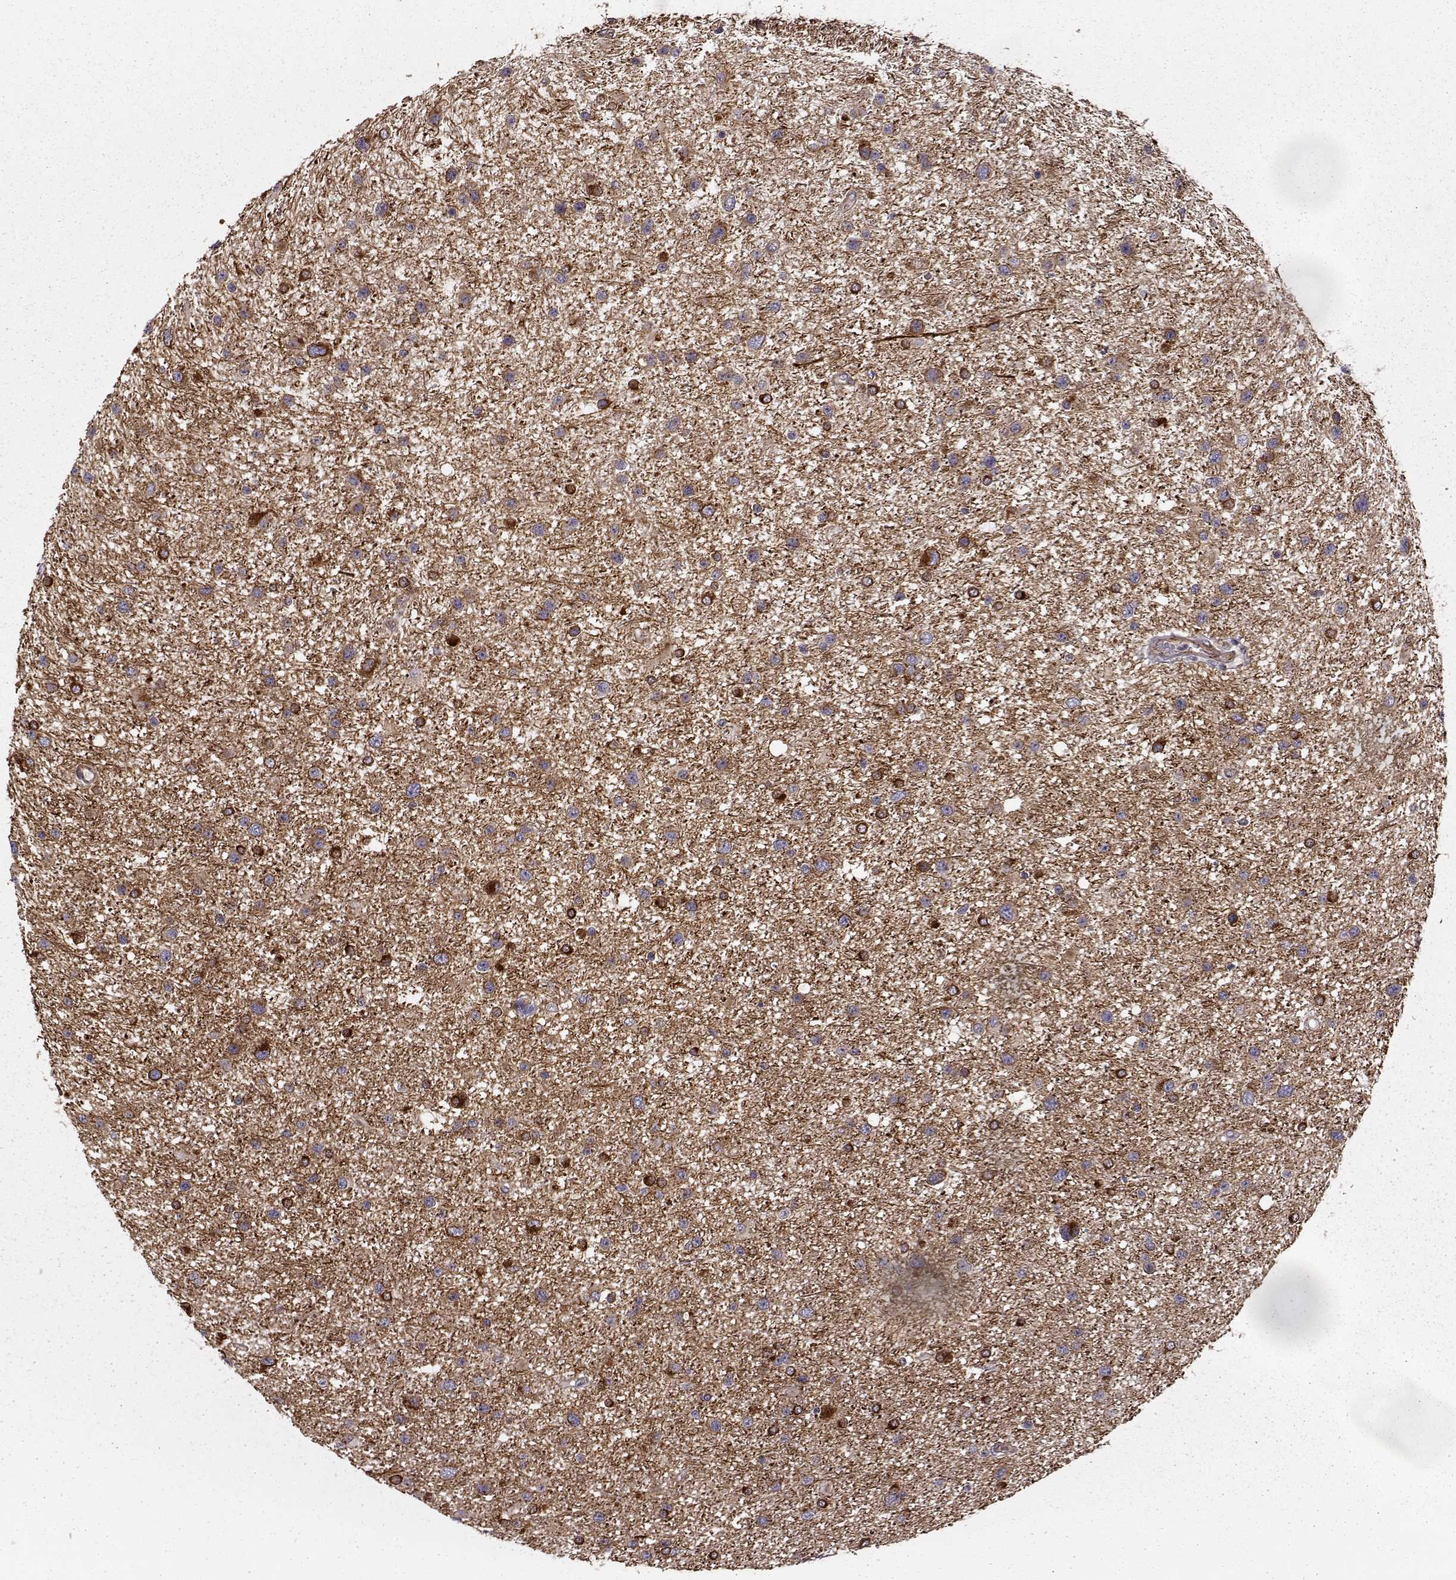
{"staining": {"intensity": "moderate", "quantity": ">75%", "location": "cytoplasmic/membranous"}, "tissue": "glioma", "cell_type": "Tumor cells", "image_type": "cancer", "snomed": [{"axis": "morphology", "description": "Glioma, malignant, Low grade"}, {"axis": "topography", "description": "Brain"}], "caption": "DAB (3,3'-diaminobenzidine) immunohistochemical staining of human glioma shows moderate cytoplasmic/membranous protein expression in approximately >75% of tumor cells.", "gene": "MTR", "patient": {"sex": "female", "age": 32}}